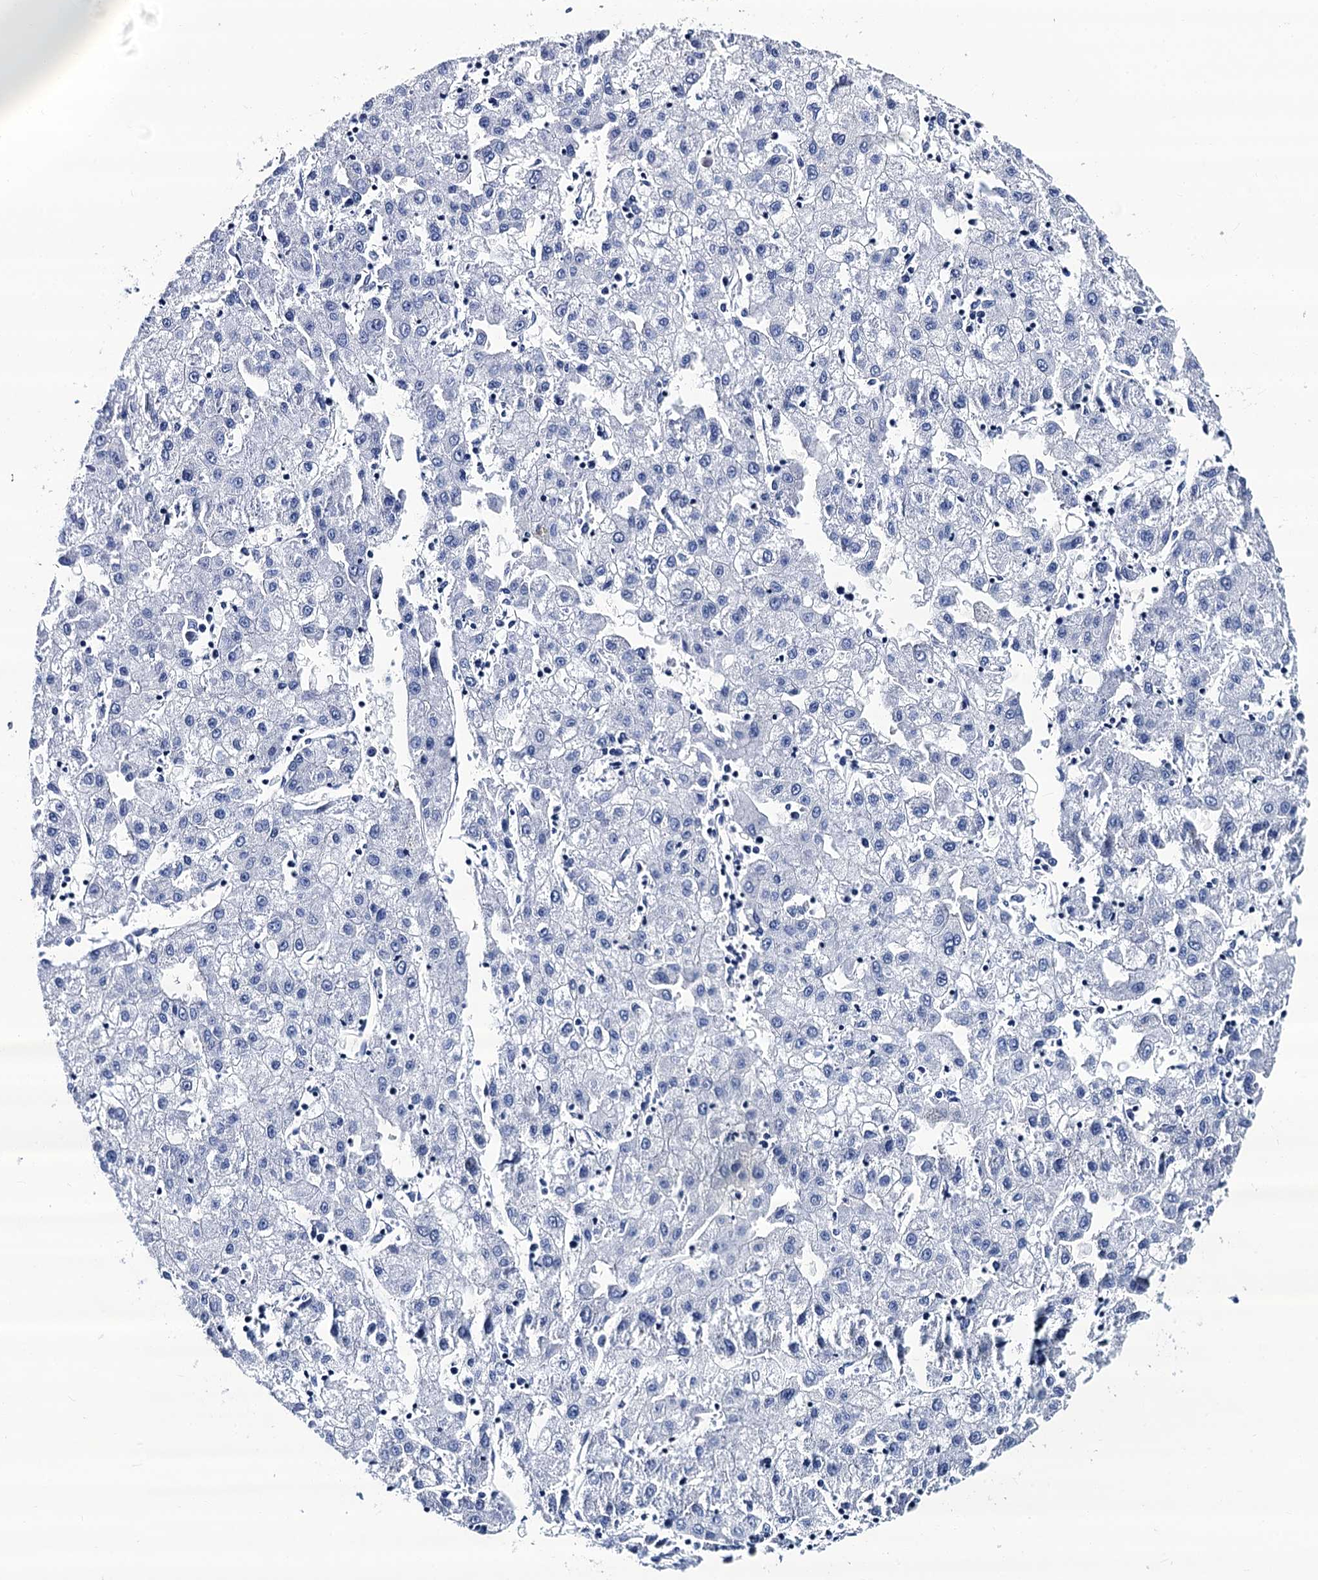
{"staining": {"intensity": "negative", "quantity": "none", "location": "none"}, "tissue": "liver cancer", "cell_type": "Tumor cells", "image_type": "cancer", "snomed": [{"axis": "morphology", "description": "Carcinoma, Hepatocellular, NOS"}, {"axis": "topography", "description": "Liver"}], "caption": "Hepatocellular carcinoma (liver) was stained to show a protein in brown. There is no significant positivity in tumor cells.", "gene": "LRRC30", "patient": {"sex": "male", "age": 72}}